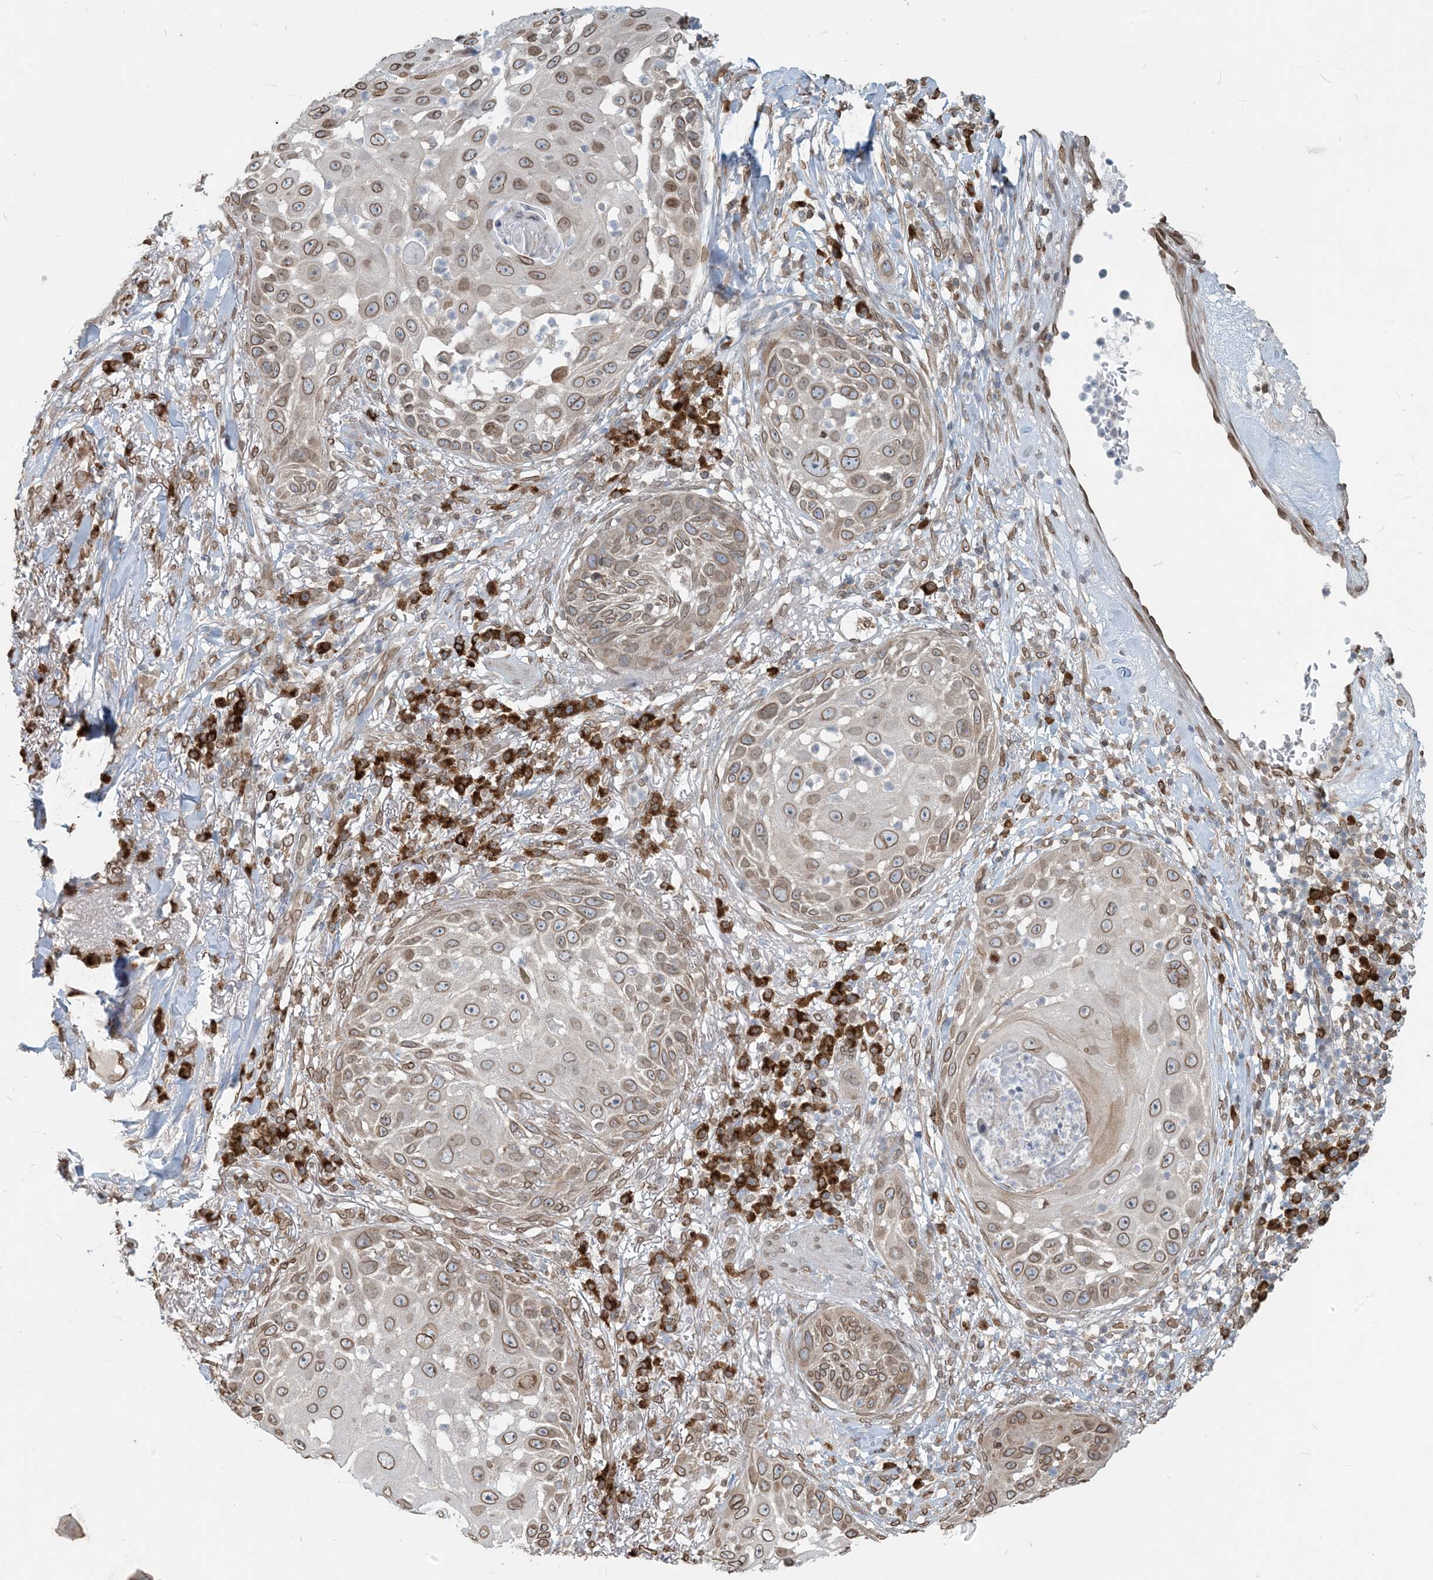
{"staining": {"intensity": "moderate", "quantity": ">75%", "location": "cytoplasmic/membranous,nuclear"}, "tissue": "skin cancer", "cell_type": "Tumor cells", "image_type": "cancer", "snomed": [{"axis": "morphology", "description": "Squamous cell carcinoma, NOS"}, {"axis": "topography", "description": "Skin"}], "caption": "IHC of human skin cancer (squamous cell carcinoma) shows medium levels of moderate cytoplasmic/membranous and nuclear expression in approximately >75% of tumor cells. (DAB IHC, brown staining for protein, blue staining for nuclei).", "gene": "WWP1", "patient": {"sex": "female", "age": 44}}